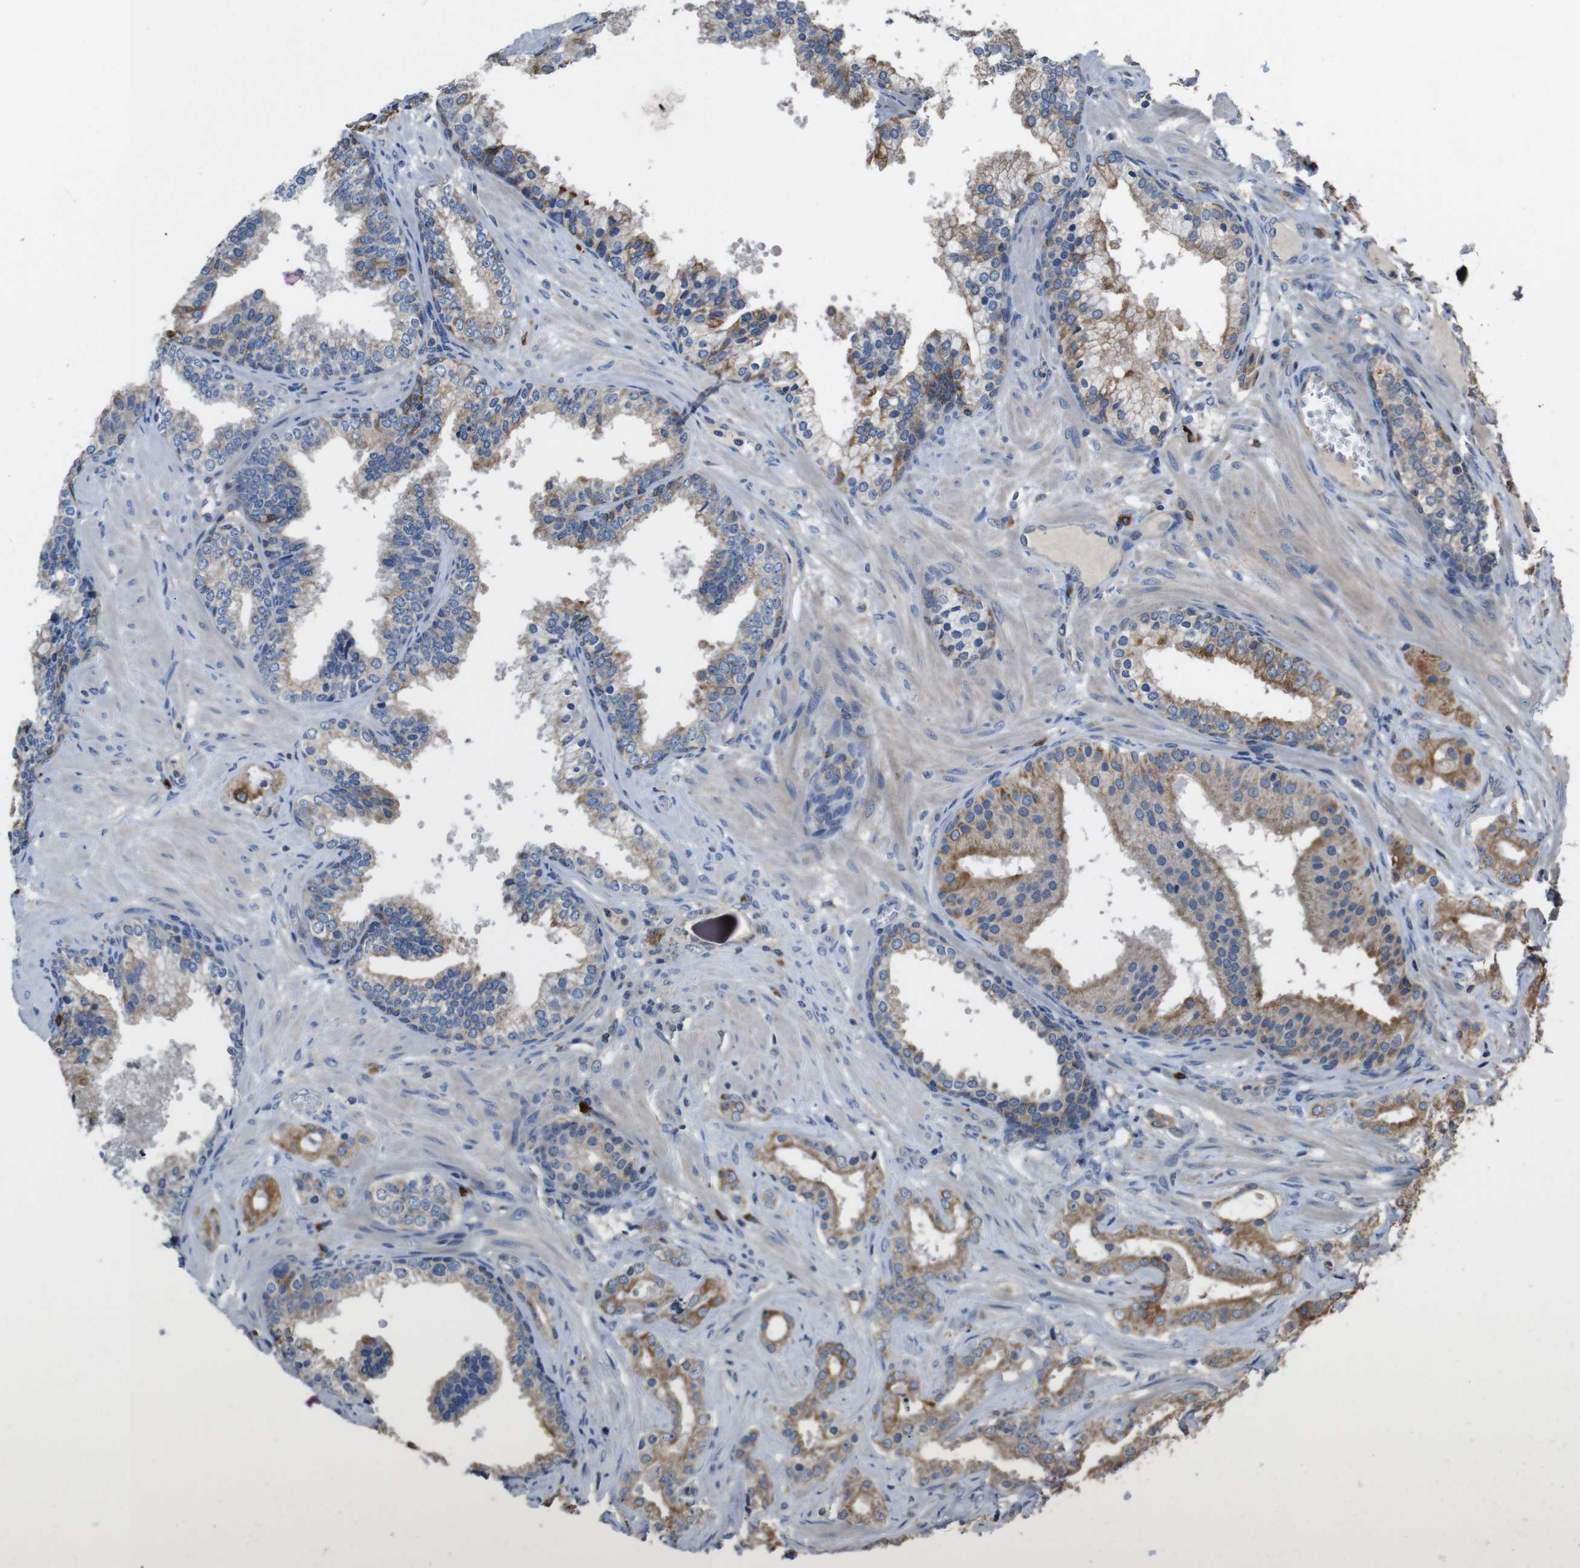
{"staining": {"intensity": "moderate", "quantity": ">75%", "location": "cytoplasmic/membranous"}, "tissue": "prostate cancer", "cell_type": "Tumor cells", "image_type": "cancer", "snomed": [{"axis": "morphology", "description": "Adenocarcinoma, Low grade"}, {"axis": "topography", "description": "Prostate"}], "caption": "Protein expression analysis of adenocarcinoma (low-grade) (prostate) exhibits moderate cytoplasmic/membranous staining in approximately >75% of tumor cells.", "gene": "GLIPR1", "patient": {"sex": "male", "age": 59}}